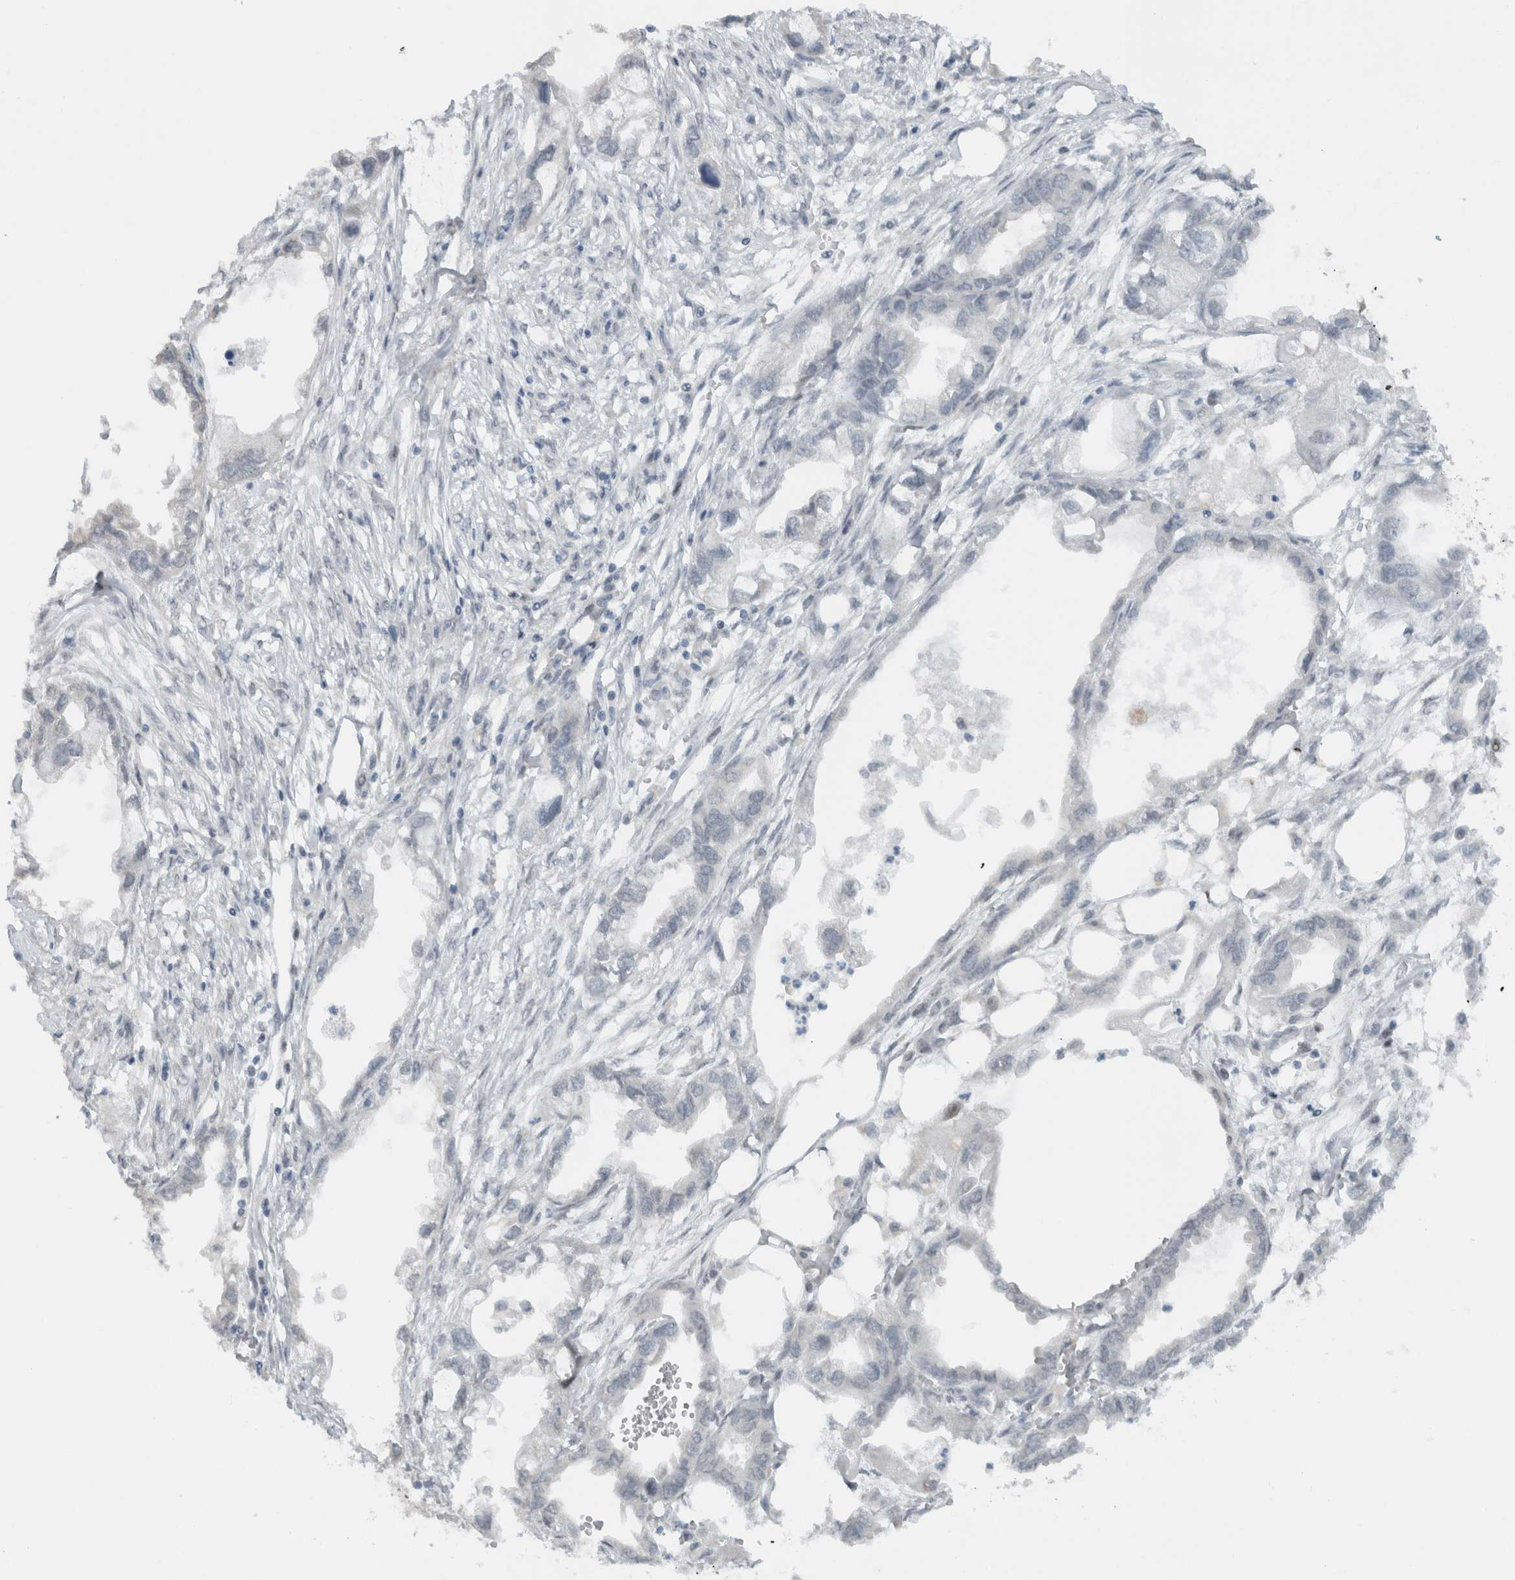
{"staining": {"intensity": "negative", "quantity": "none", "location": "none"}, "tissue": "endometrial cancer", "cell_type": "Tumor cells", "image_type": "cancer", "snomed": [{"axis": "morphology", "description": "Adenocarcinoma, NOS"}, {"axis": "morphology", "description": "Adenocarcinoma, metastatic, NOS"}, {"axis": "topography", "description": "Adipose tissue"}, {"axis": "topography", "description": "Endometrium"}], "caption": "Protein analysis of metastatic adenocarcinoma (endometrial) demonstrates no significant expression in tumor cells. (DAB (3,3'-diaminobenzidine) IHC, high magnification).", "gene": "HNRNPR", "patient": {"sex": "female", "age": 67}}